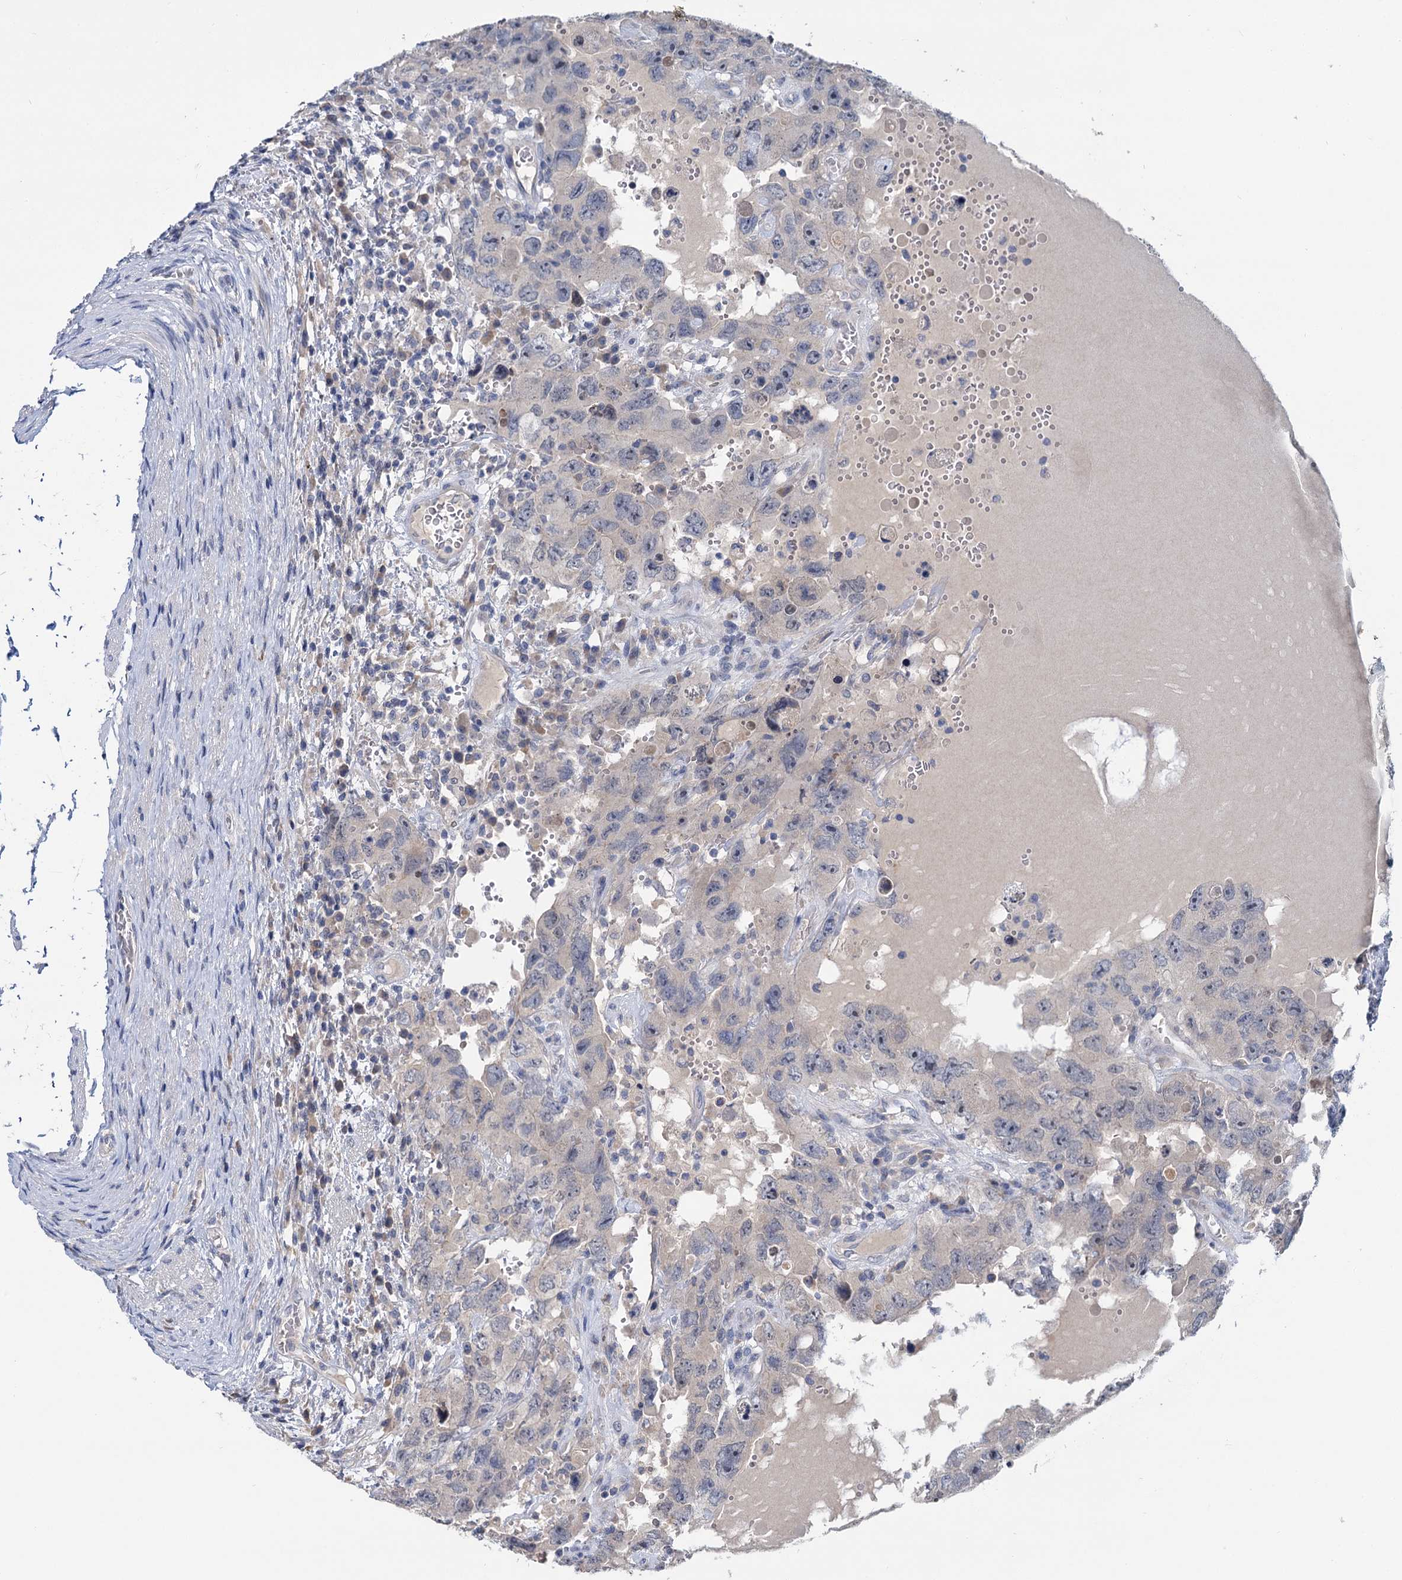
{"staining": {"intensity": "negative", "quantity": "none", "location": "none"}, "tissue": "testis cancer", "cell_type": "Tumor cells", "image_type": "cancer", "snomed": [{"axis": "morphology", "description": "Carcinoma, Embryonal, NOS"}, {"axis": "topography", "description": "Testis"}], "caption": "A histopathology image of human testis cancer is negative for staining in tumor cells. (Brightfield microscopy of DAB (3,3'-diaminobenzidine) immunohistochemistry (IHC) at high magnification).", "gene": "ANKRD42", "patient": {"sex": "male", "age": 26}}